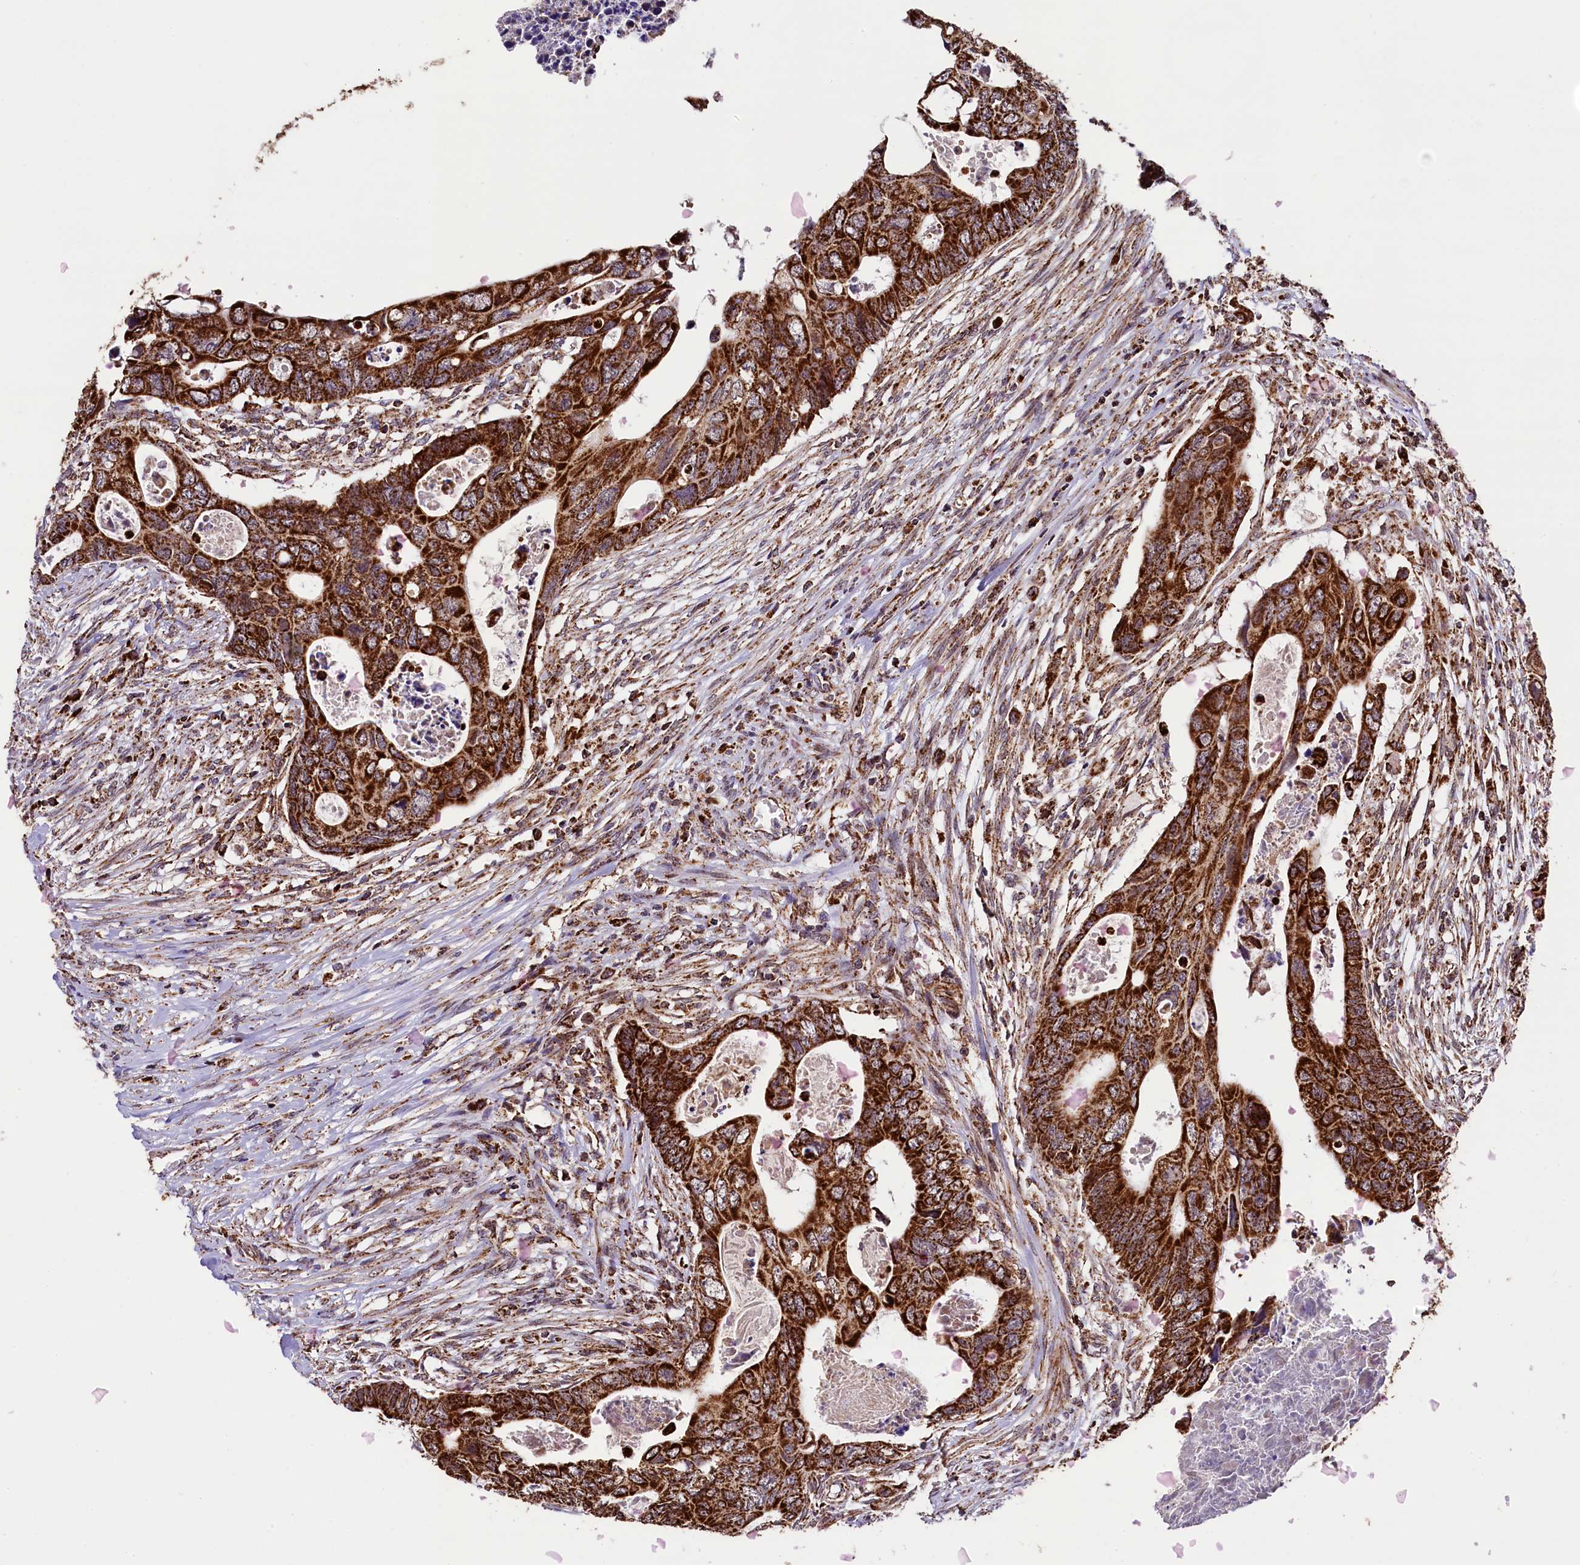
{"staining": {"intensity": "strong", "quantity": ">75%", "location": "cytoplasmic/membranous"}, "tissue": "colorectal cancer", "cell_type": "Tumor cells", "image_type": "cancer", "snomed": [{"axis": "morphology", "description": "Adenocarcinoma, NOS"}, {"axis": "topography", "description": "Rectum"}], "caption": "Immunohistochemical staining of human colorectal cancer exhibits strong cytoplasmic/membranous protein expression in approximately >75% of tumor cells.", "gene": "KLC2", "patient": {"sex": "female", "age": 78}}